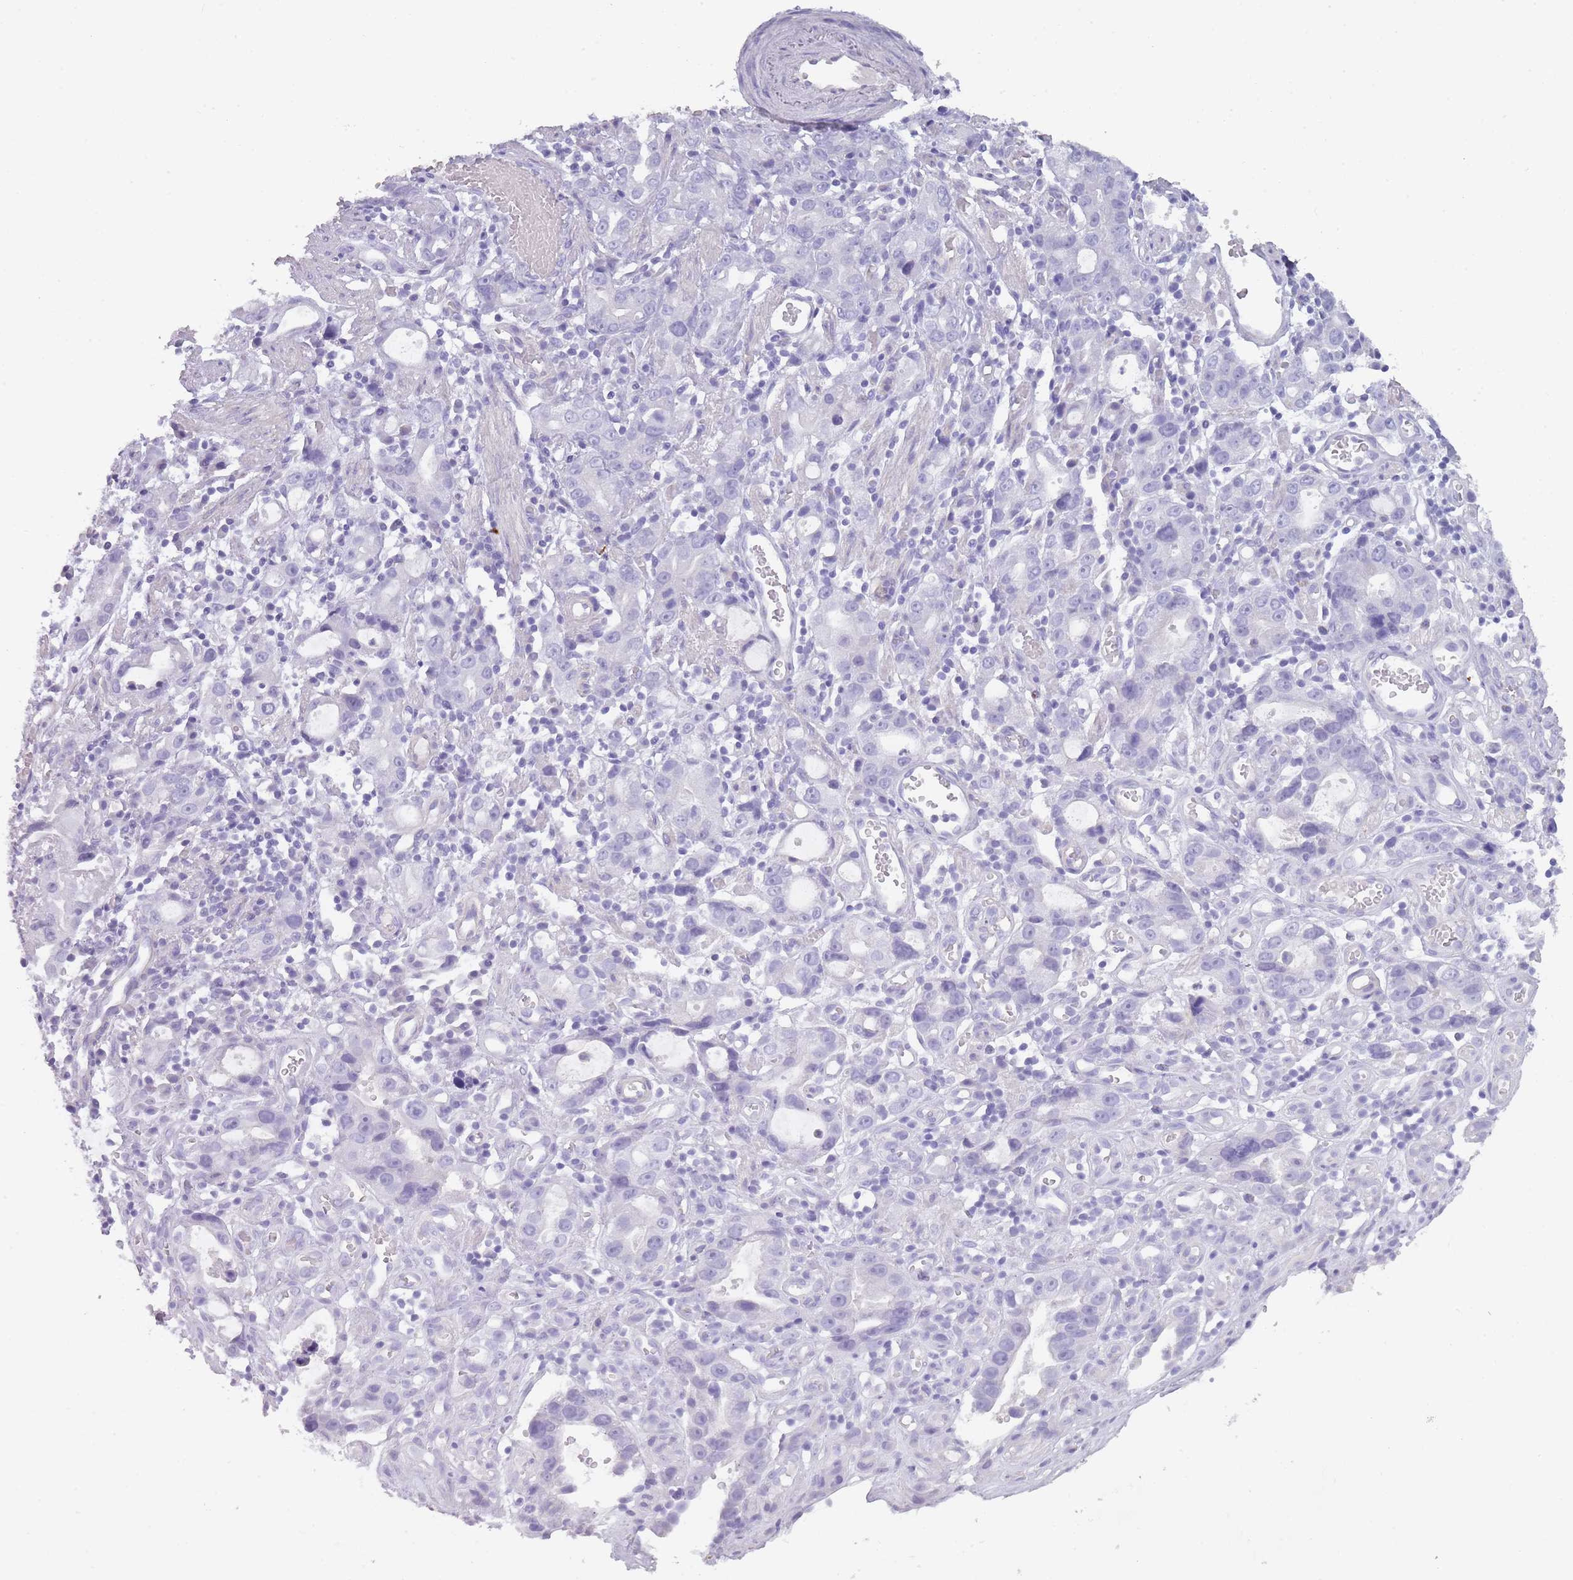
{"staining": {"intensity": "negative", "quantity": "none", "location": "none"}, "tissue": "stomach cancer", "cell_type": "Tumor cells", "image_type": "cancer", "snomed": [{"axis": "morphology", "description": "Adenocarcinoma, NOS"}, {"axis": "topography", "description": "Stomach"}], "caption": "IHC of human stomach adenocarcinoma reveals no expression in tumor cells.", "gene": "TCP11", "patient": {"sex": "male", "age": 55}}